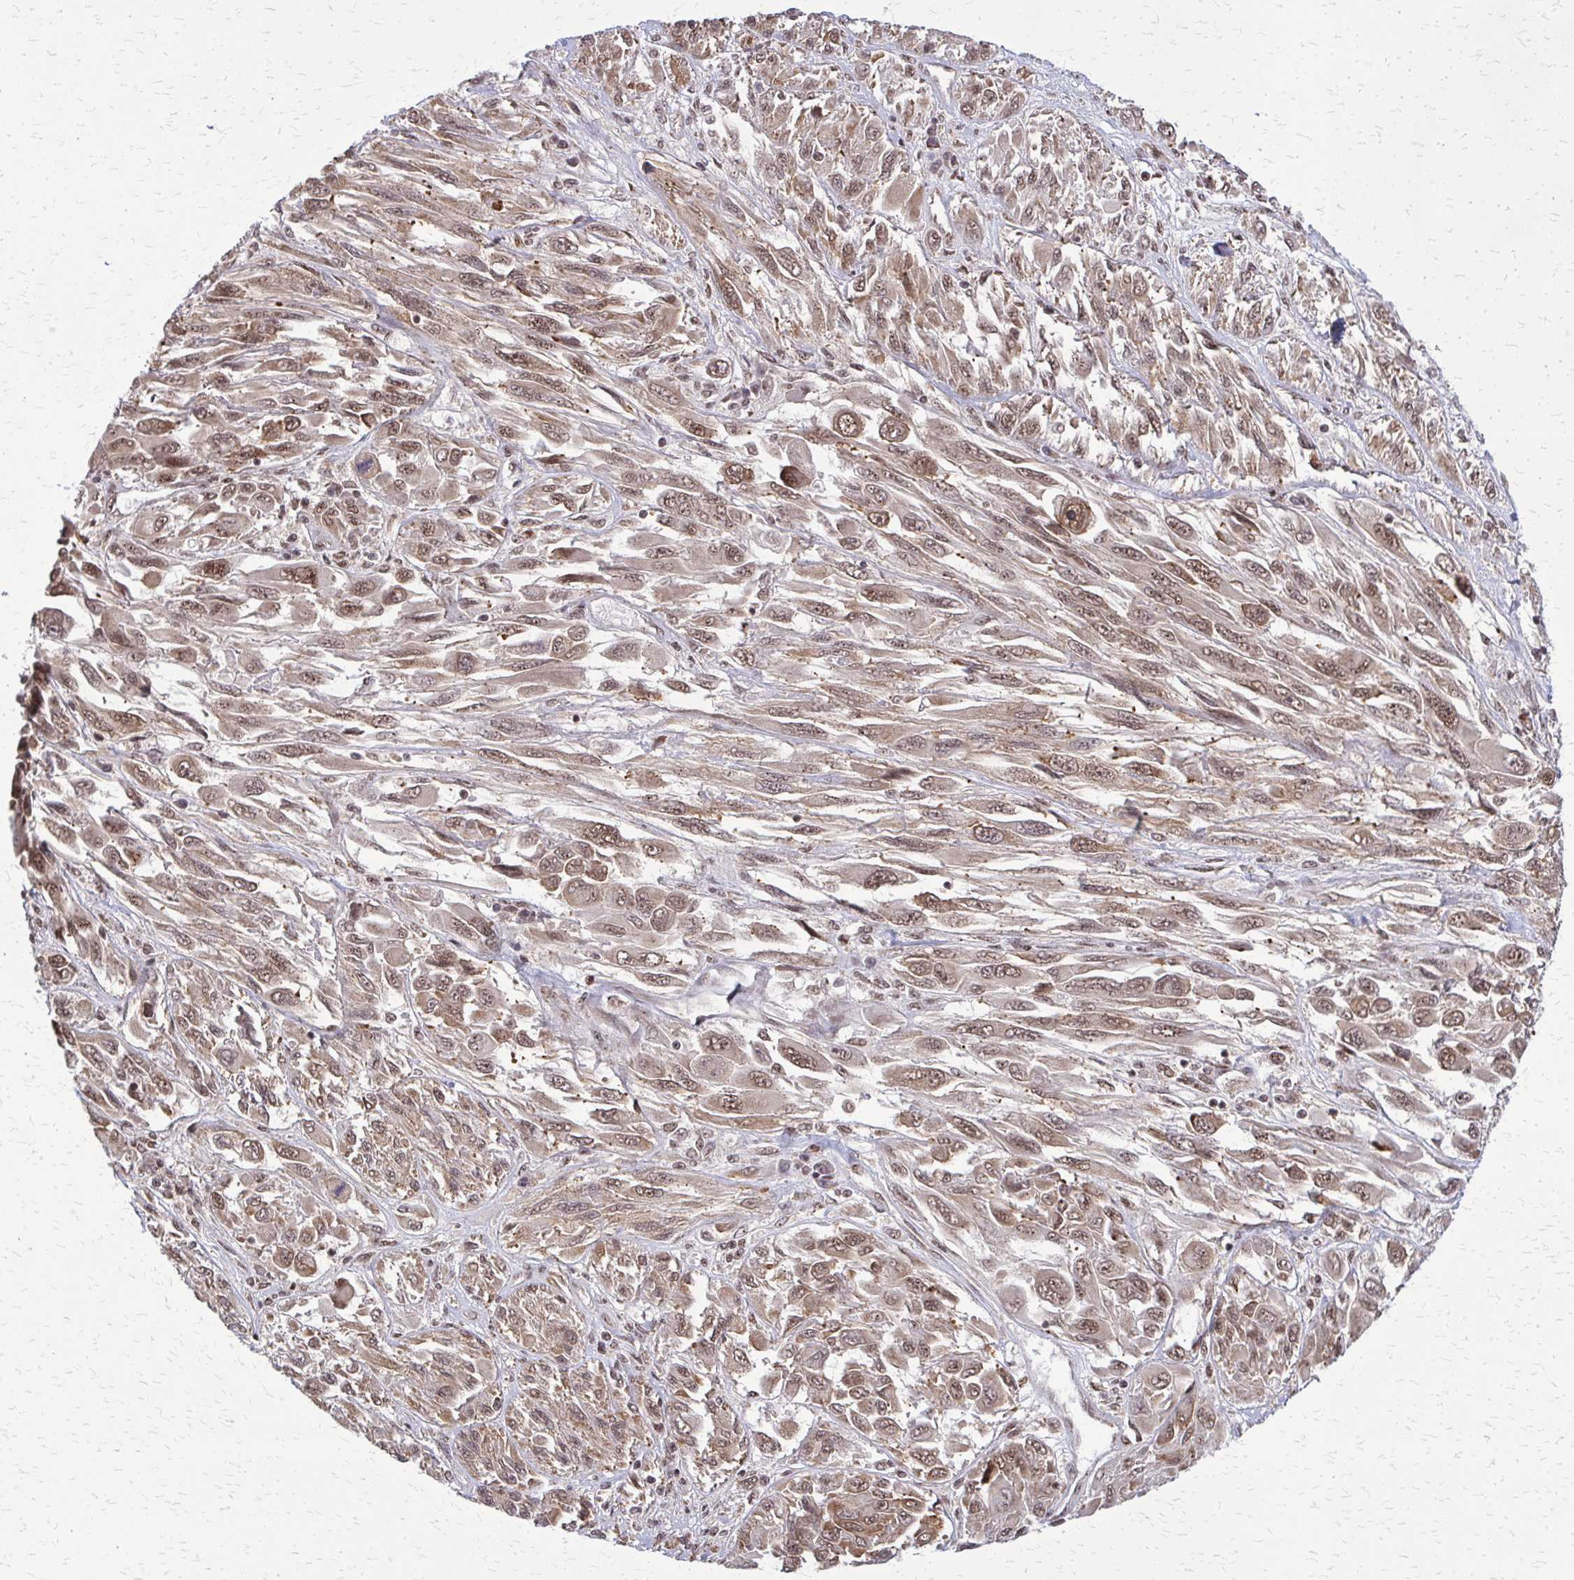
{"staining": {"intensity": "moderate", "quantity": ">75%", "location": "cytoplasmic/membranous,nuclear"}, "tissue": "melanoma", "cell_type": "Tumor cells", "image_type": "cancer", "snomed": [{"axis": "morphology", "description": "Malignant melanoma, NOS"}, {"axis": "topography", "description": "Skin"}], "caption": "A histopathology image showing moderate cytoplasmic/membranous and nuclear positivity in approximately >75% of tumor cells in melanoma, as visualized by brown immunohistochemical staining.", "gene": "HDAC3", "patient": {"sex": "female", "age": 91}}